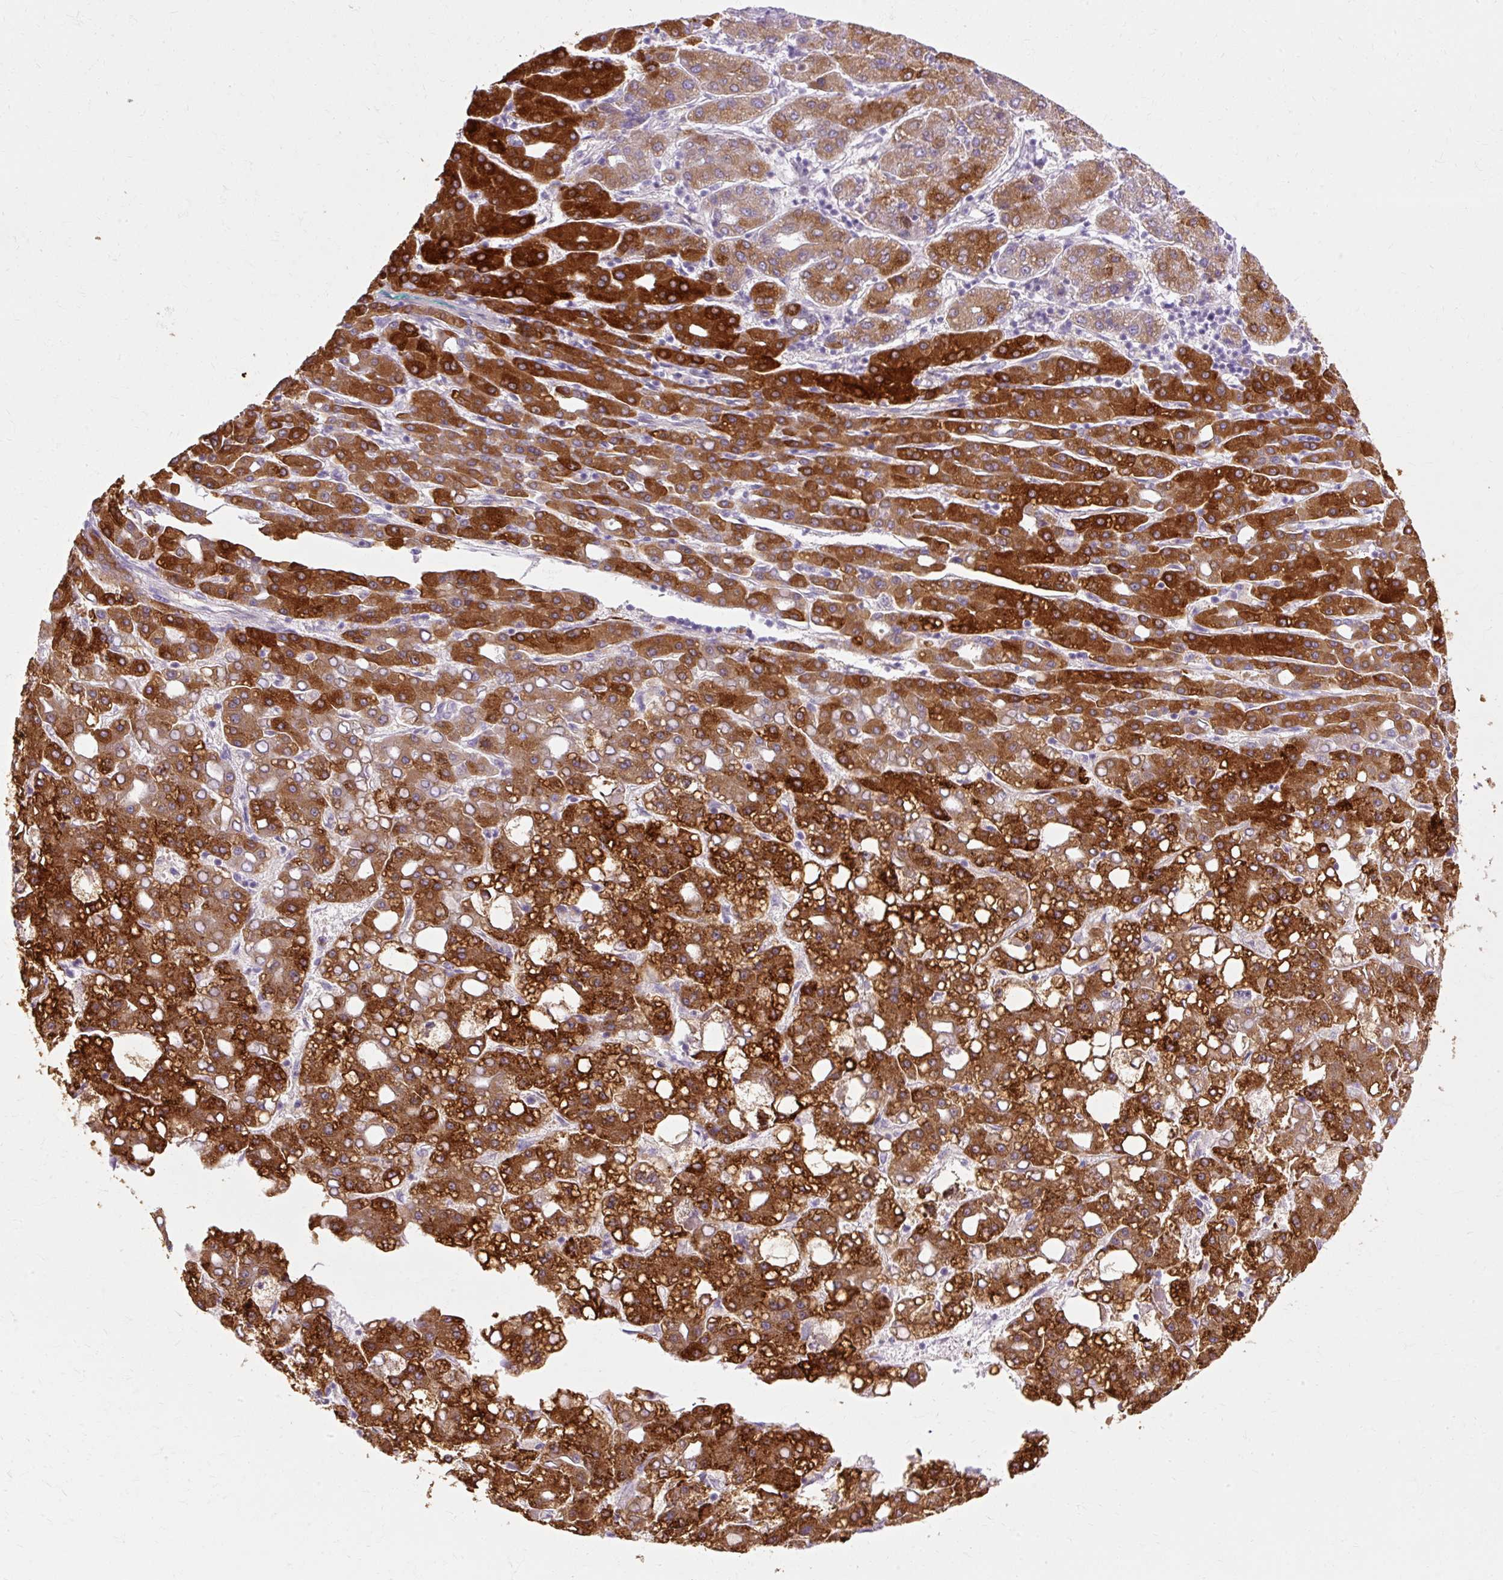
{"staining": {"intensity": "strong", "quantity": ">75%", "location": "cytoplasmic/membranous"}, "tissue": "liver cancer", "cell_type": "Tumor cells", "image_type": "cancer", "snomed": [{"axis": "morphology", "description": "Carcinoma, Hepatocellular, NOS"}, {"axis": "topography", "description": "Liver"}], "caption": "The histopathology image exhibits a brown stain indicating the presence of a protein in the cytoplasmic/membranous of tumor cells in hepatocellular carcinoma (liver).", "gene": "HSD11B1", "patient": {"sex": "male", "age": 65}}